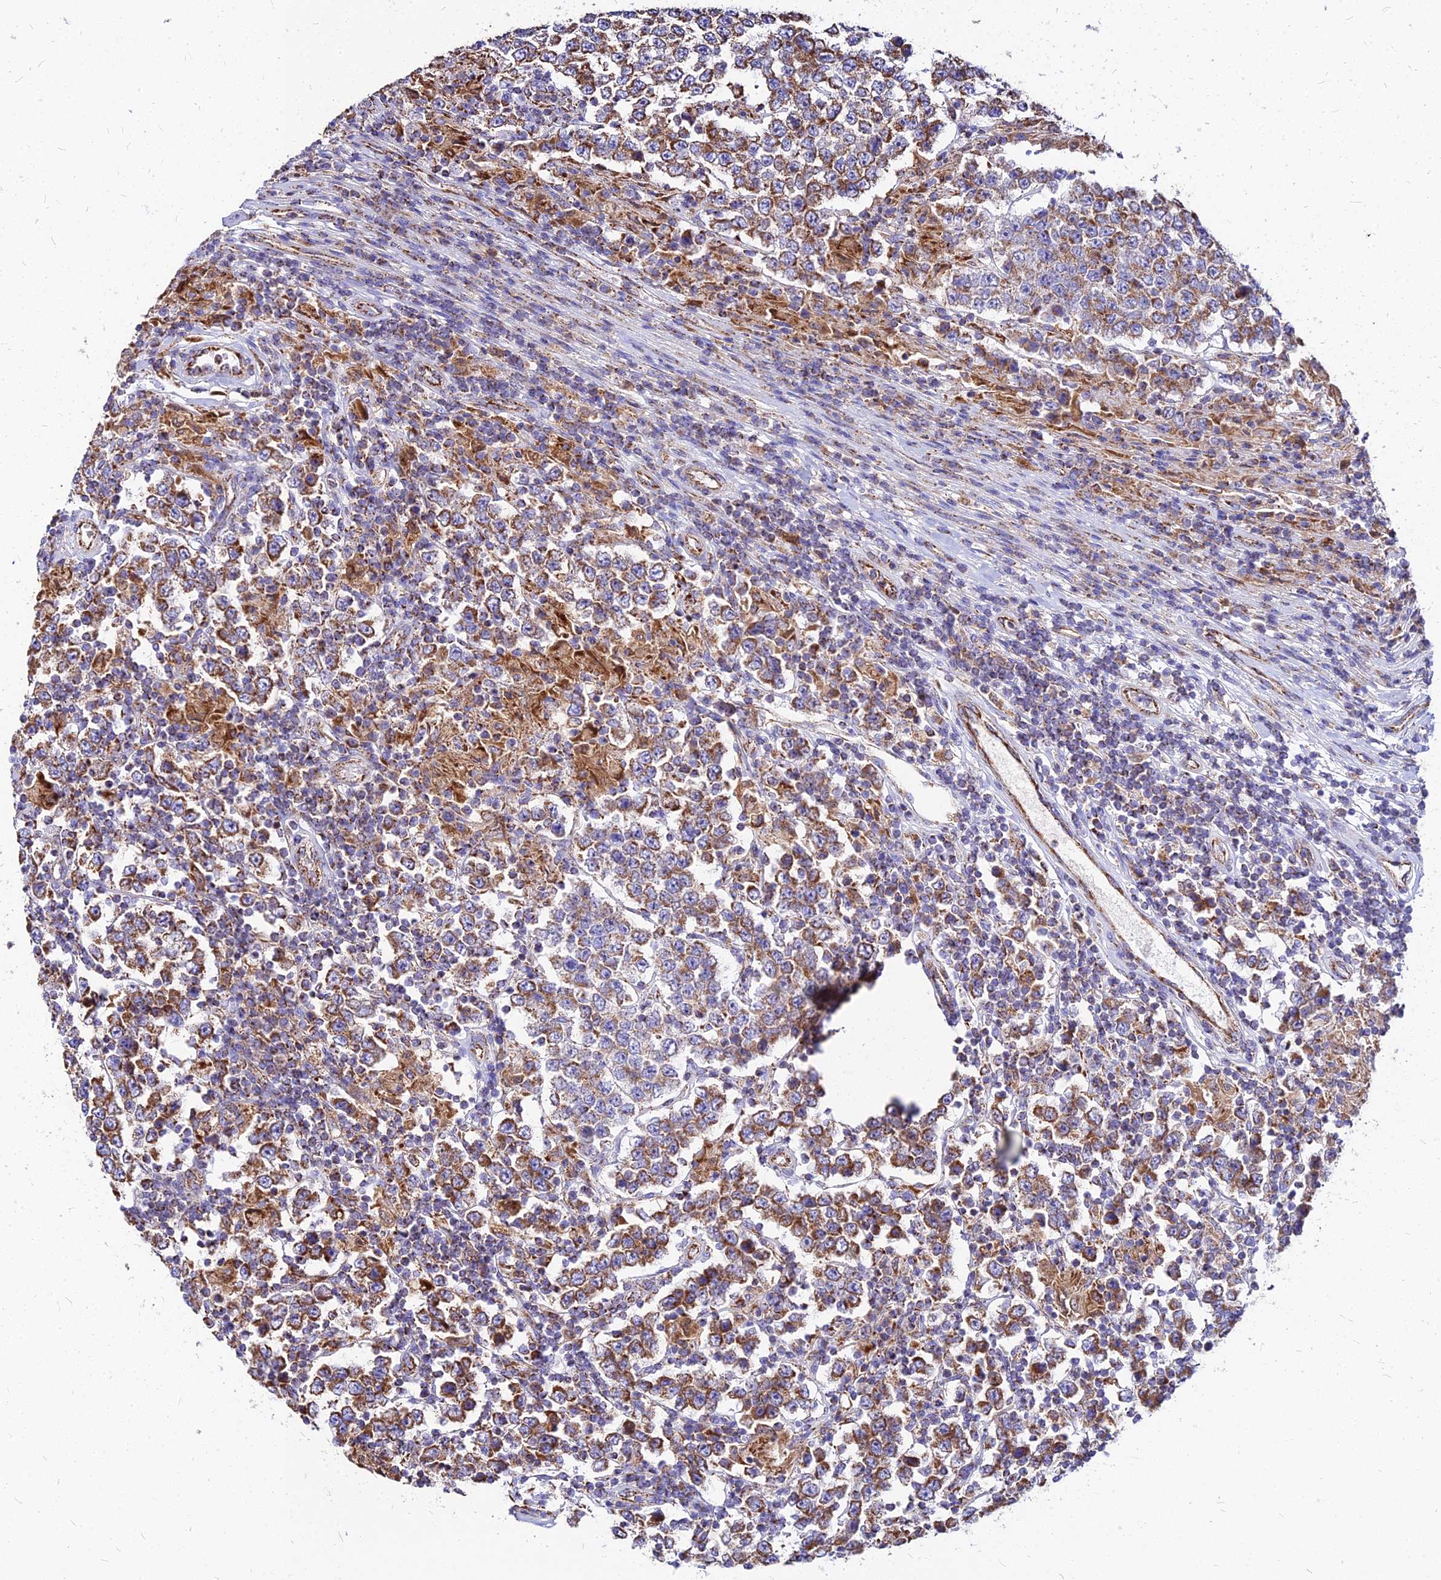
{"staining": {"intensity": "strong", "quantity": ">75%", "location": "cytoplasmic/membranous"}, "tissue": "testis cancer", "cell_type": "Tumor cells", "image_type": "cancer", "snomed": [{"axis": "morphology", "description": "Normal tissue, NOS"}, {"axis": "morphology", "description": "Urothelial carcinoma, High grade"}, {"axis": "morphology", "description": "Seminoma, NOS"}, {"axis": "morphology", "description": "Carcinoma, Embryonal, NOS"}, {"axis": "topography", "description": "Urinary bladder"}, {"axis": "topography", "description": "Testis"}], "caption": "DAB (3,3'-diaminobenzidine) immunohistochemical staining of human testis embryonal carcinoma displays strong cytoplasmic/membranous protein expression in about >75% of tumor cells.", "gene": "DLD", "patient": {"sex": "male", "age": 41}}